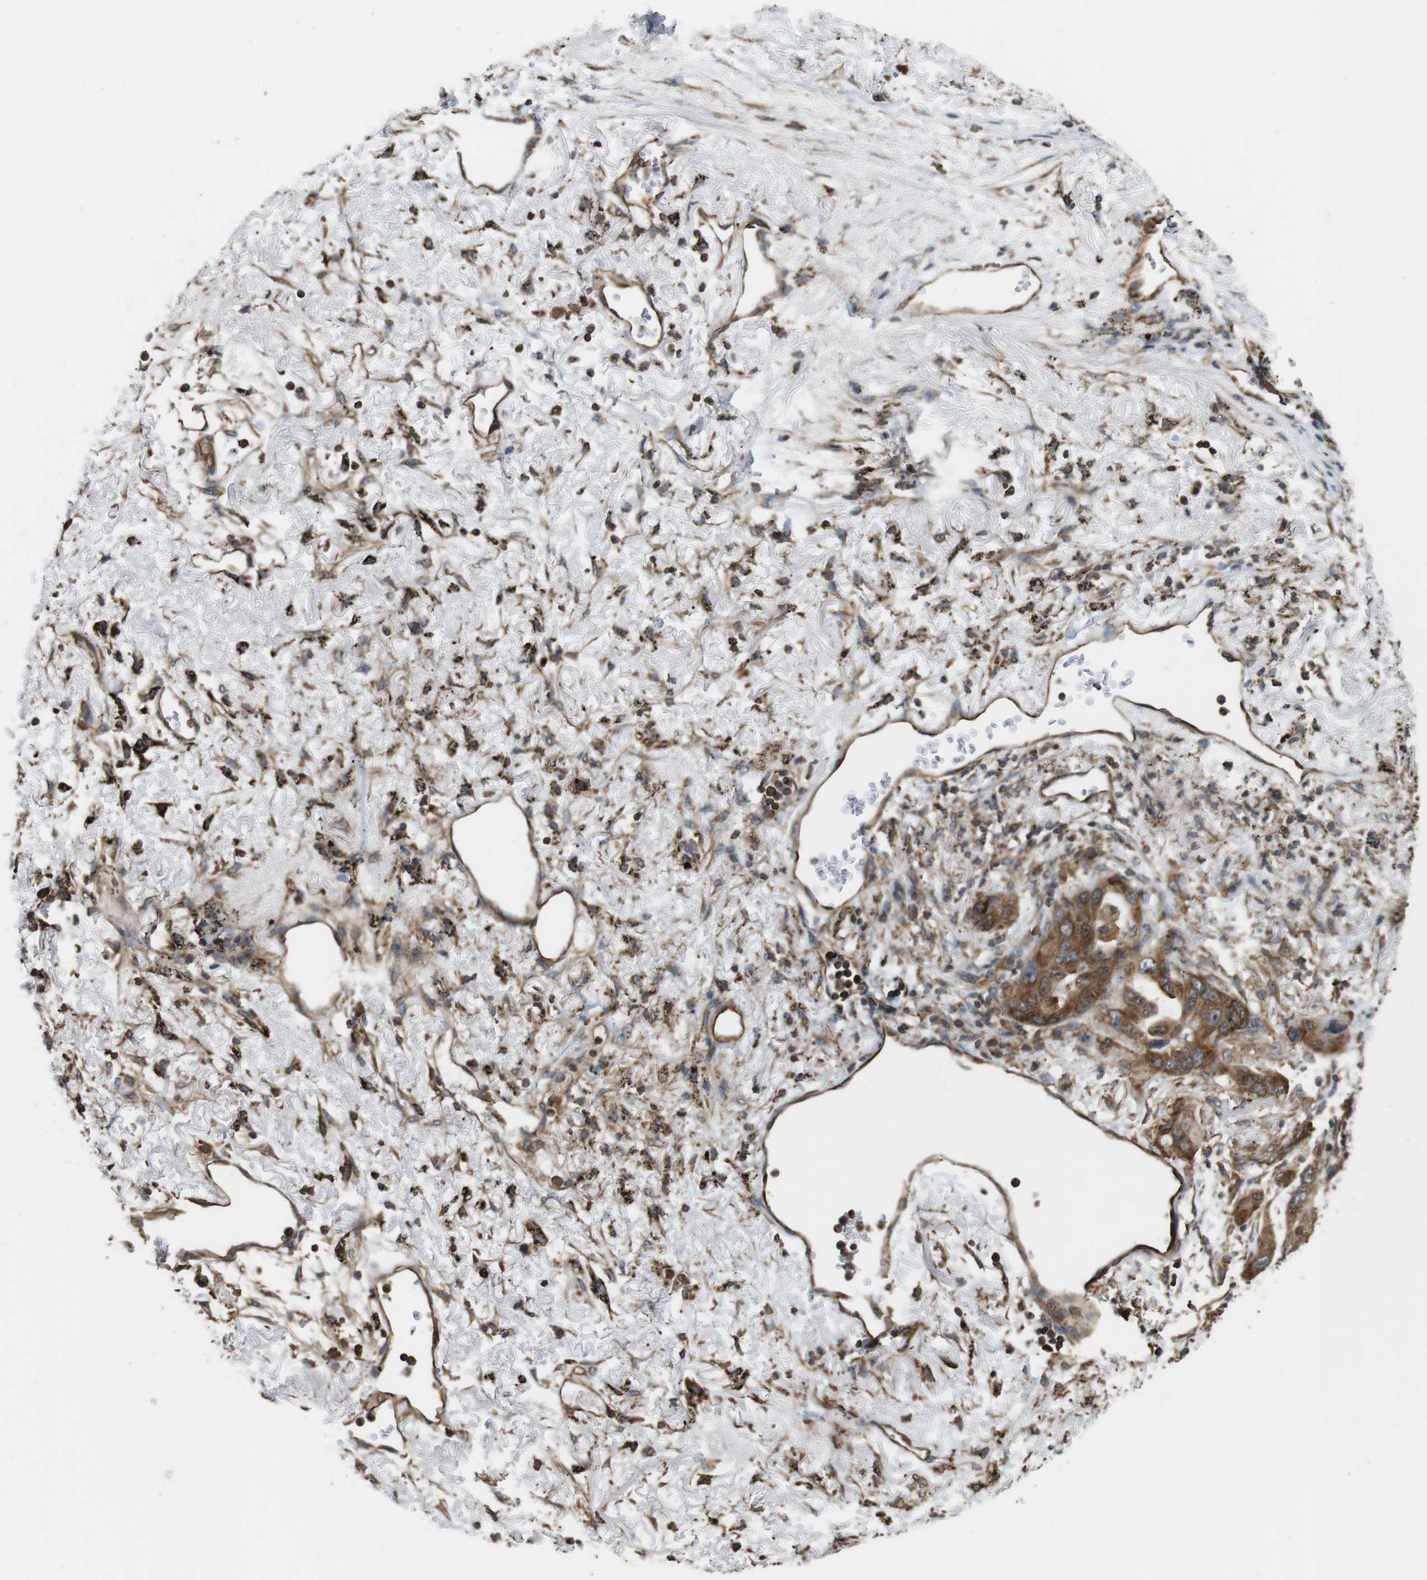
{"staining": {"intensity": "moderate", "quantity": ">75%", "location": "cytoplasmic/membranous"}, "tissue": "lung cancer", "cell_type": "Tumor cells", "image_type": "cancer", "snomed": [{"axis": "morphology", "description": "Squamous cell carcinoma, NOS"}, {"axis": "topography", "description": "Lung"}], "caption": "Immunohistochemical staining of human lung cancer (squamous cell carcinoma) shows moderate cytoplasmic/membranous protein positivity in approximately >75% of tumor cells. (Stains: DAB in brown, nuclei in blue, Microscopy: brightfield microscopy at high magnification).", "gene": "PA2G4", "patient": {"sex": "female", "age": 73}}